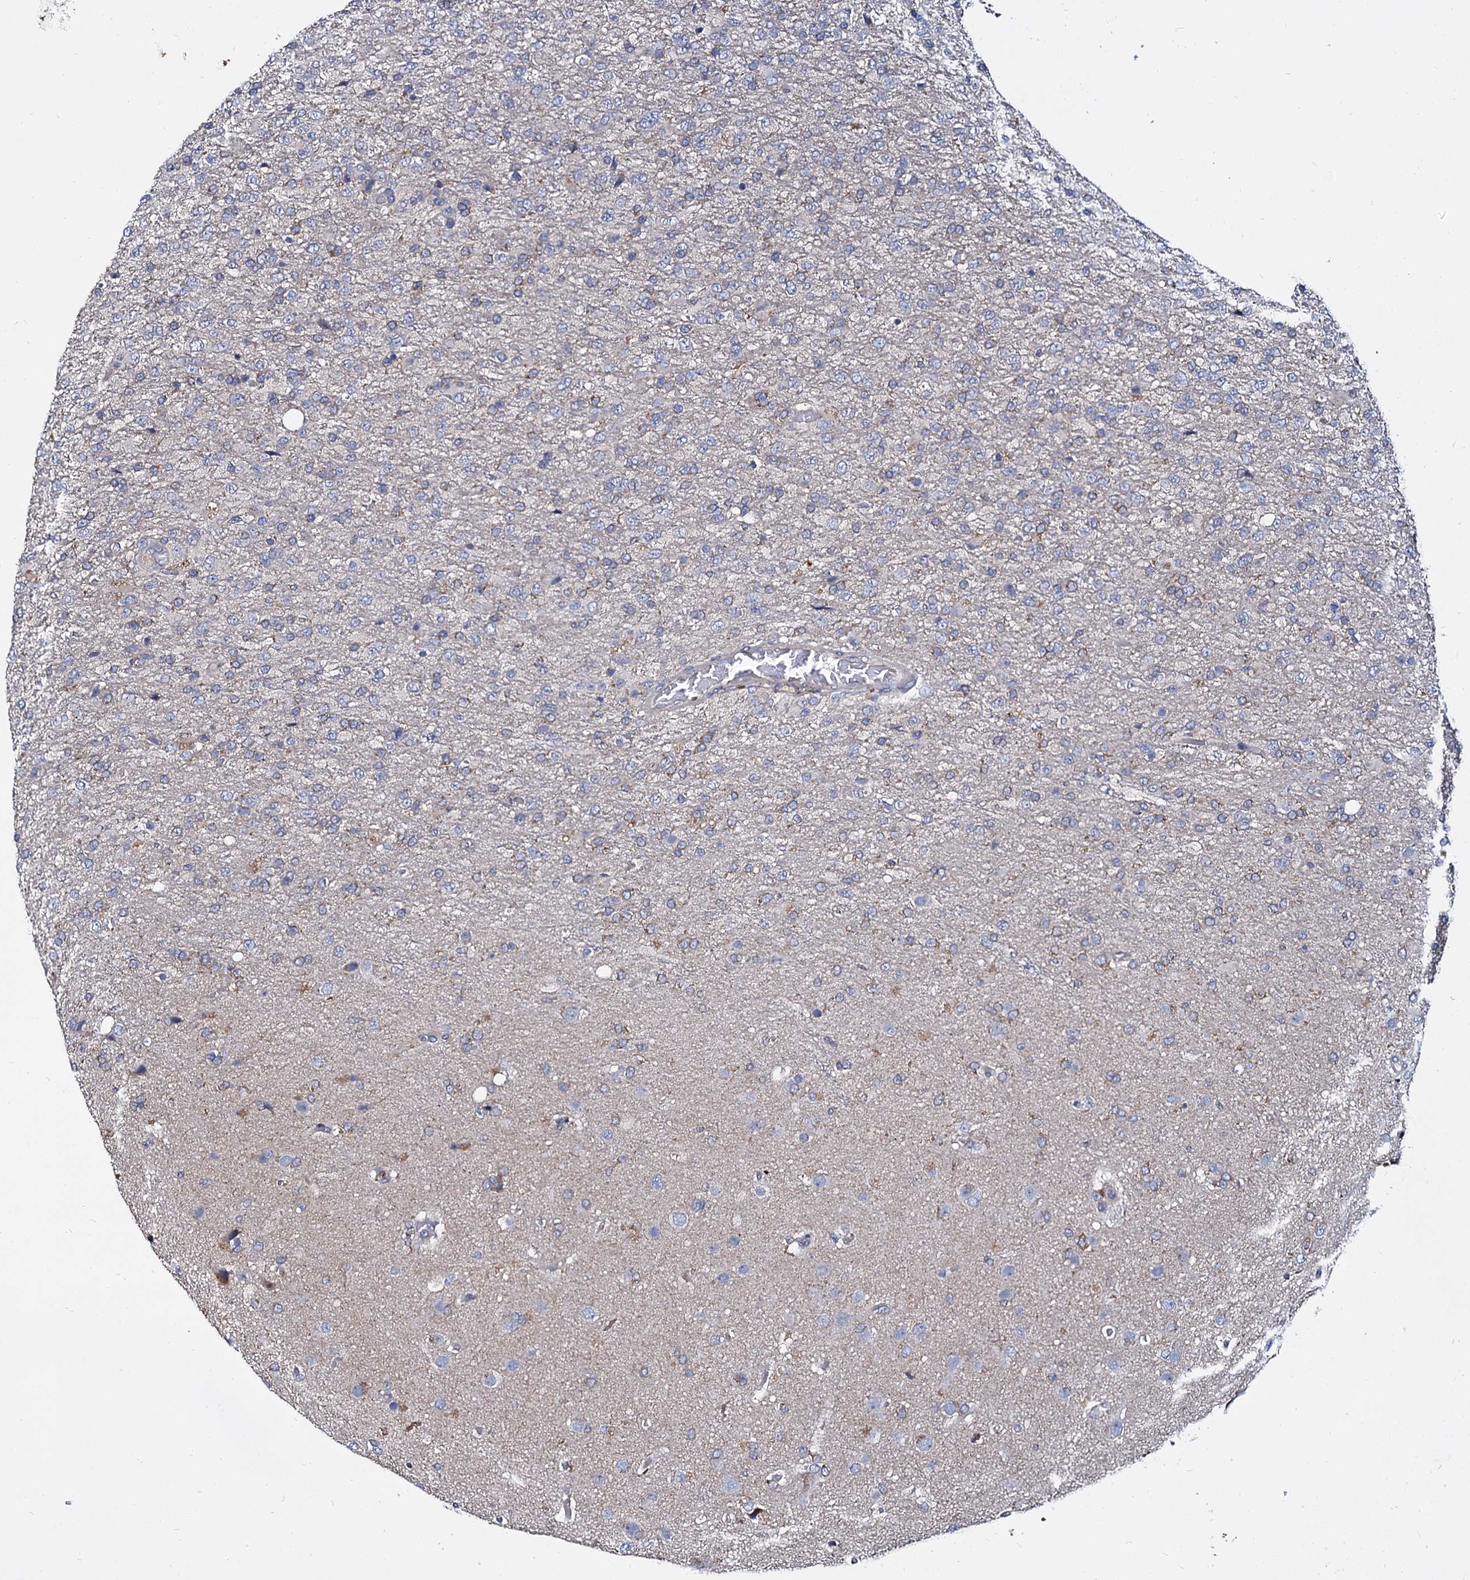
{"staining": {"intensity": "negative", "quantity": "none", "location": "none"}, "tissue": "glioma", "cell_type": "Tumor cells", "image_type": "cancer", "snomed": [{"axis": "morphology", "description": "Glioma, malignant, High grade"}, {"axis": "topography", "description": "Brain"}], "caption": "A micrograph of human glioma is negative for staining in tumor cells.", "gene": "ANKRD13A", "patient": {"sex": "female", "age": 74}}